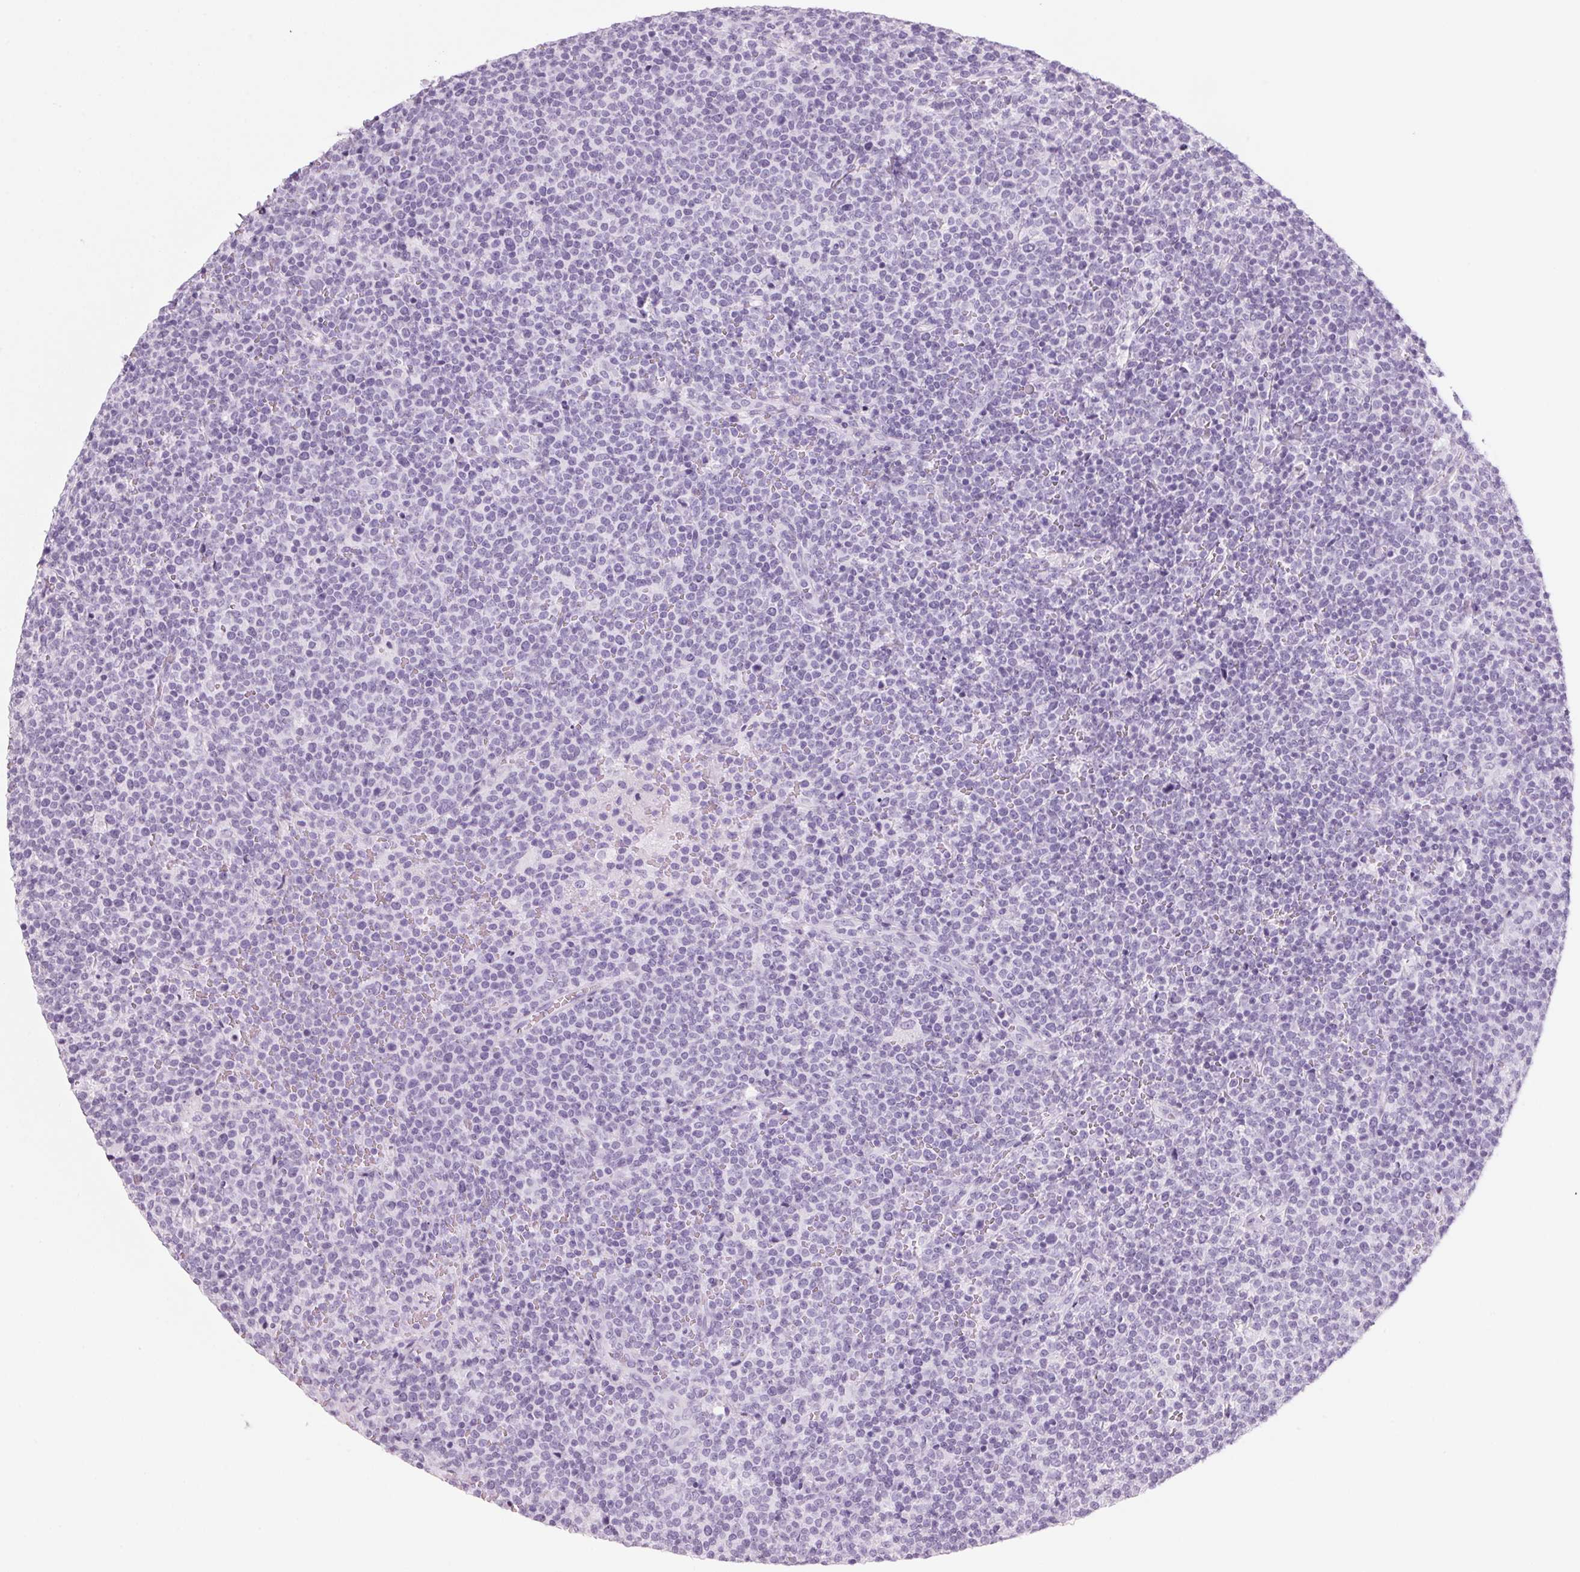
{"staining": {"intensity": "negative", "quantity": "none", "location": "none"}, "tissue": "lymphoma", "cell_type": "Tumor cells", "image_type": "cancer", "snomed": [{"axis": "morphology", "description": "Malignant lymphoma, non-Hodgkin's type, High grade"}, {"axis": "topography", "description": "Lymph node"}], "caption": "A high-resolution micrograph shows IHC staining of lymphoma, which demonstrates no significant expression in tumor cells.", "gene": "ADAM20", "patient": {"sex": "male", "age": 61}}